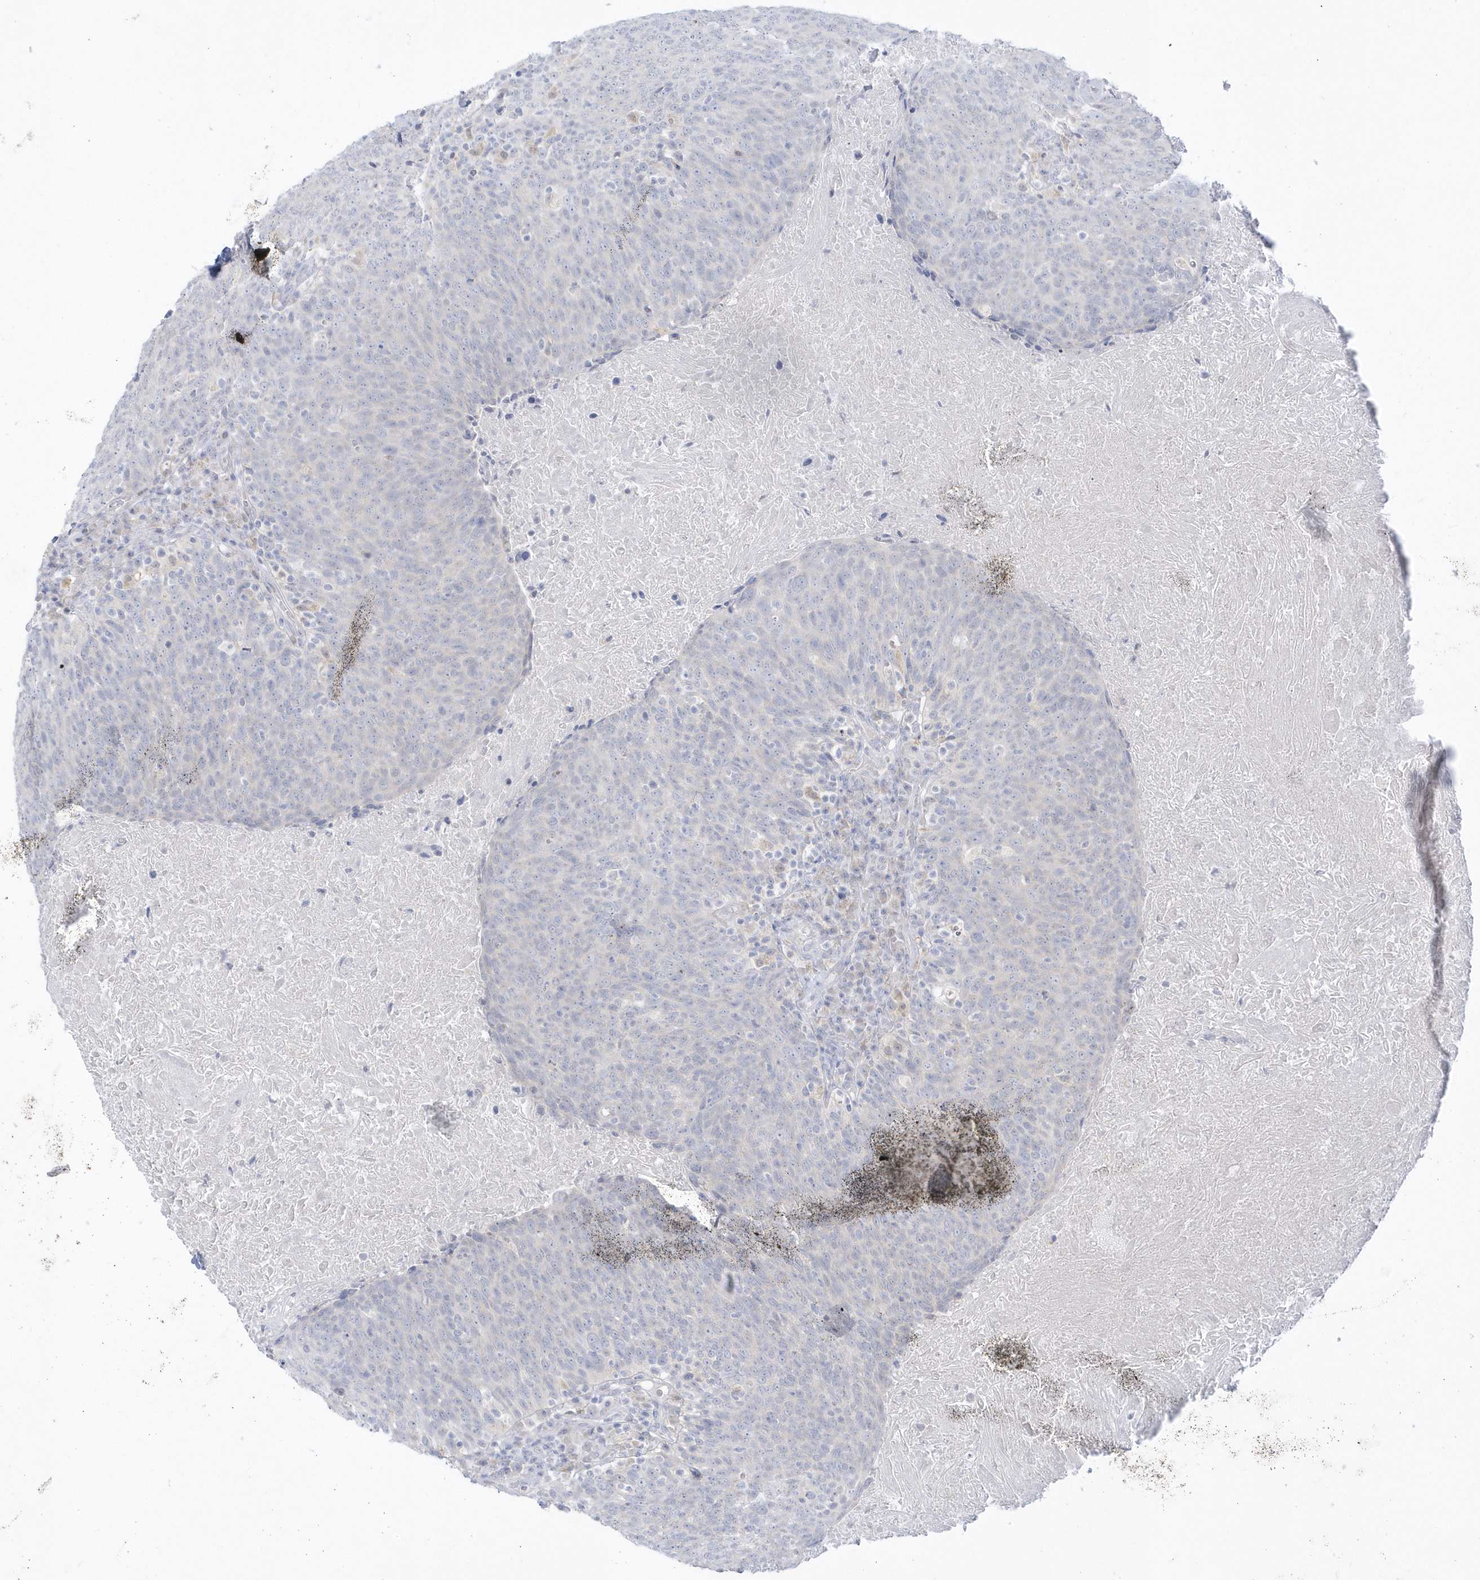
{"staining": {"intensity": "negative", "quantity": "none", "location": "none"}, "tissue": "head and neck cancer", "cell_type": "Tumor cells", "image_type": "cancer", "snomed": [{"axis": "morphology", "description": "Squamous cell carcinoma, NOS"}, {"axis": "morphology", "description": "Squamous cell carcinoma, metastatic, NOS"}, {"axis": "topography", "description": "Lymph node"}, {"axis": "topography", "description": "Head-Neck"}], "caption": "The image exhibits no staining of tumor cells in head and neck cancer (metastatic squamous cell carcinoma).", "gene": "PCBD1", "patient": {"sex": "male", "age": 62}}